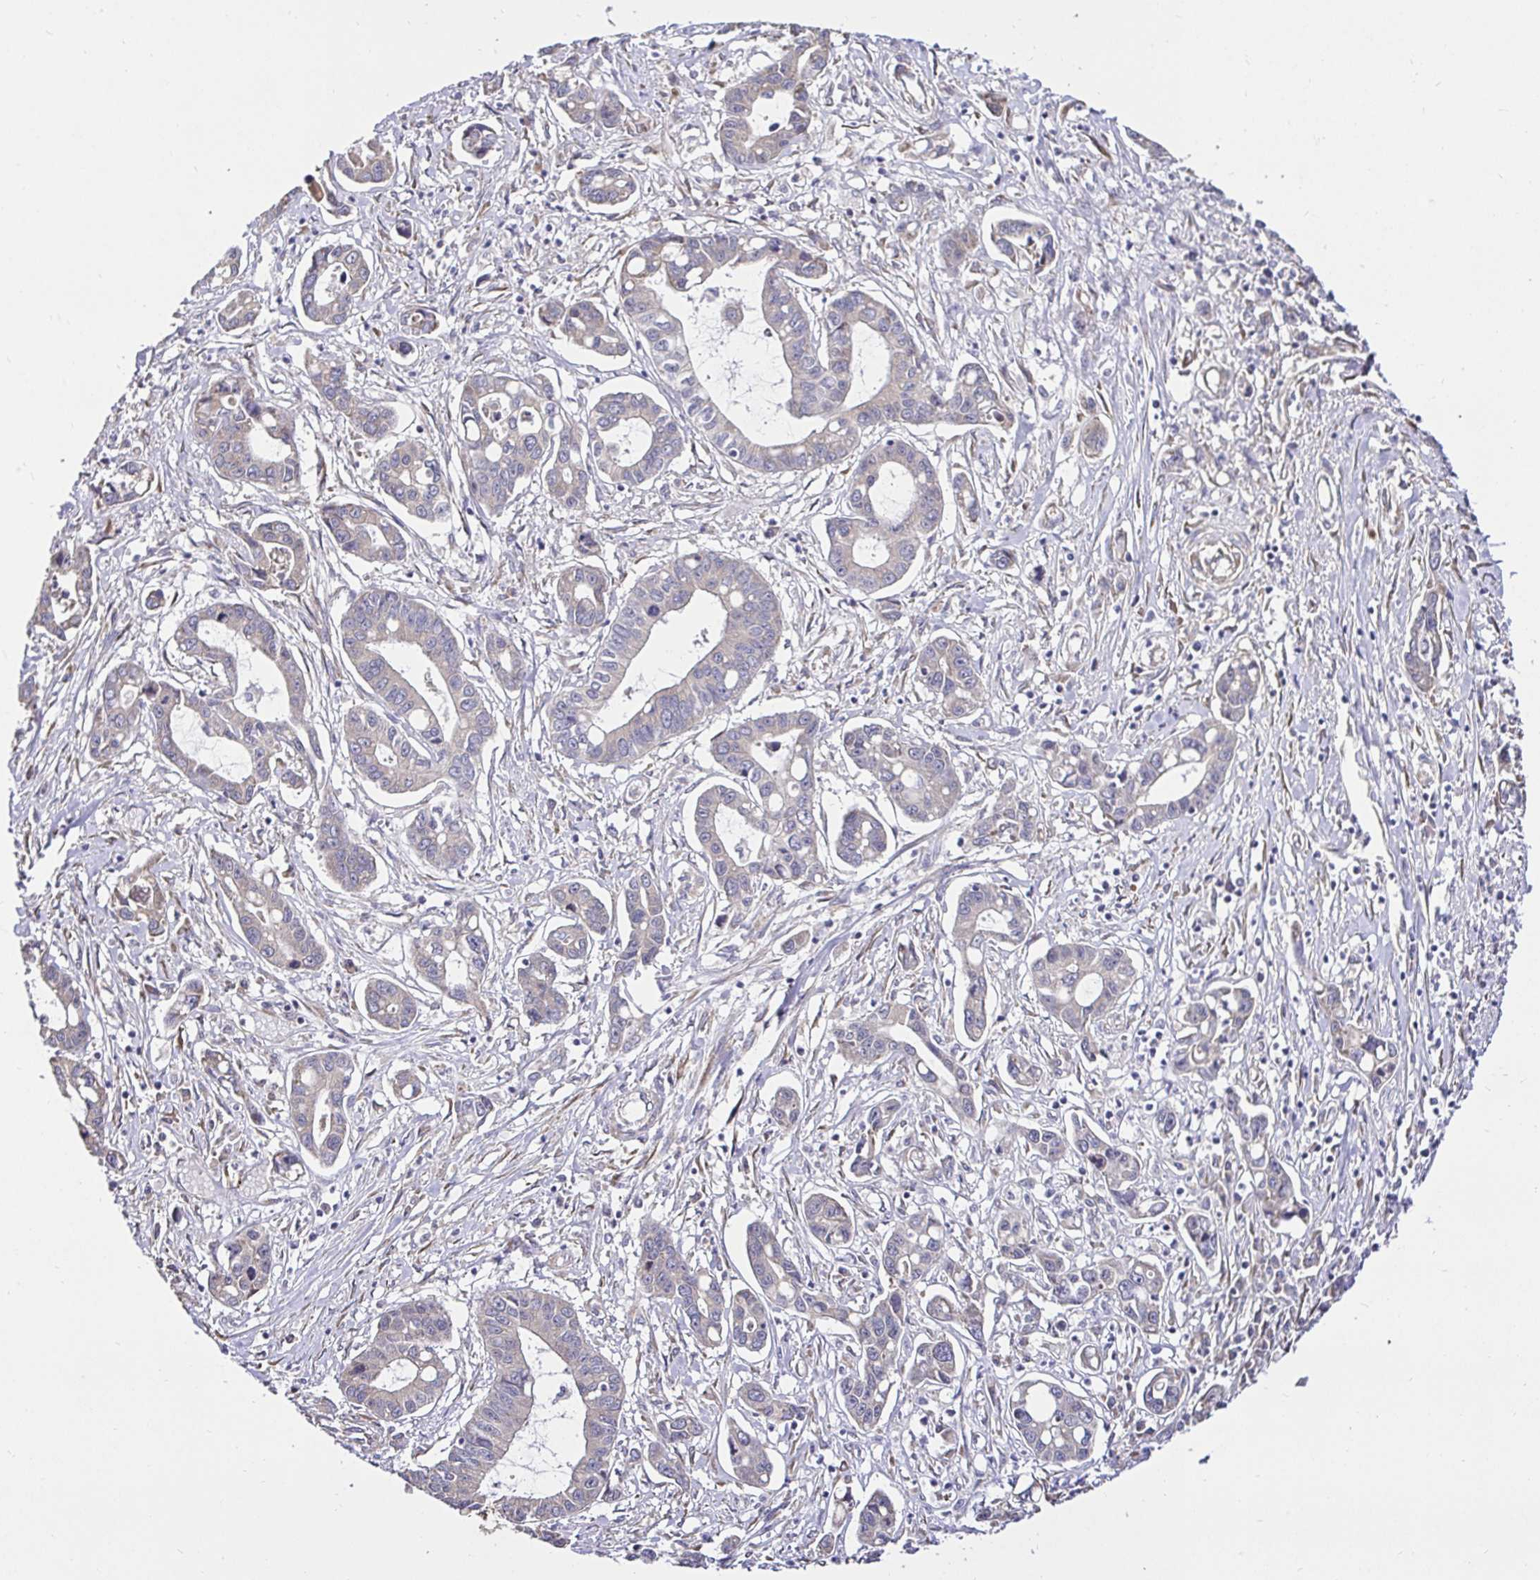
{"staining": {"intensity": "negative", "quantity": "none", "location": "none"}, "tissue": "liver cancer", "cell_type": "Tumor cells", "image_type": "cancer", "snomed": [{"axis": "morphology", "description": "Cholangiocarcinoma"}, {"axis": "topography", "description": "Liver"}], "caption": "Tumor cells are negative for protein expression in human liver cholangiocarcinoma.", "gene": "CCDC122", "patient": {"sex": "male", "age": 58}}